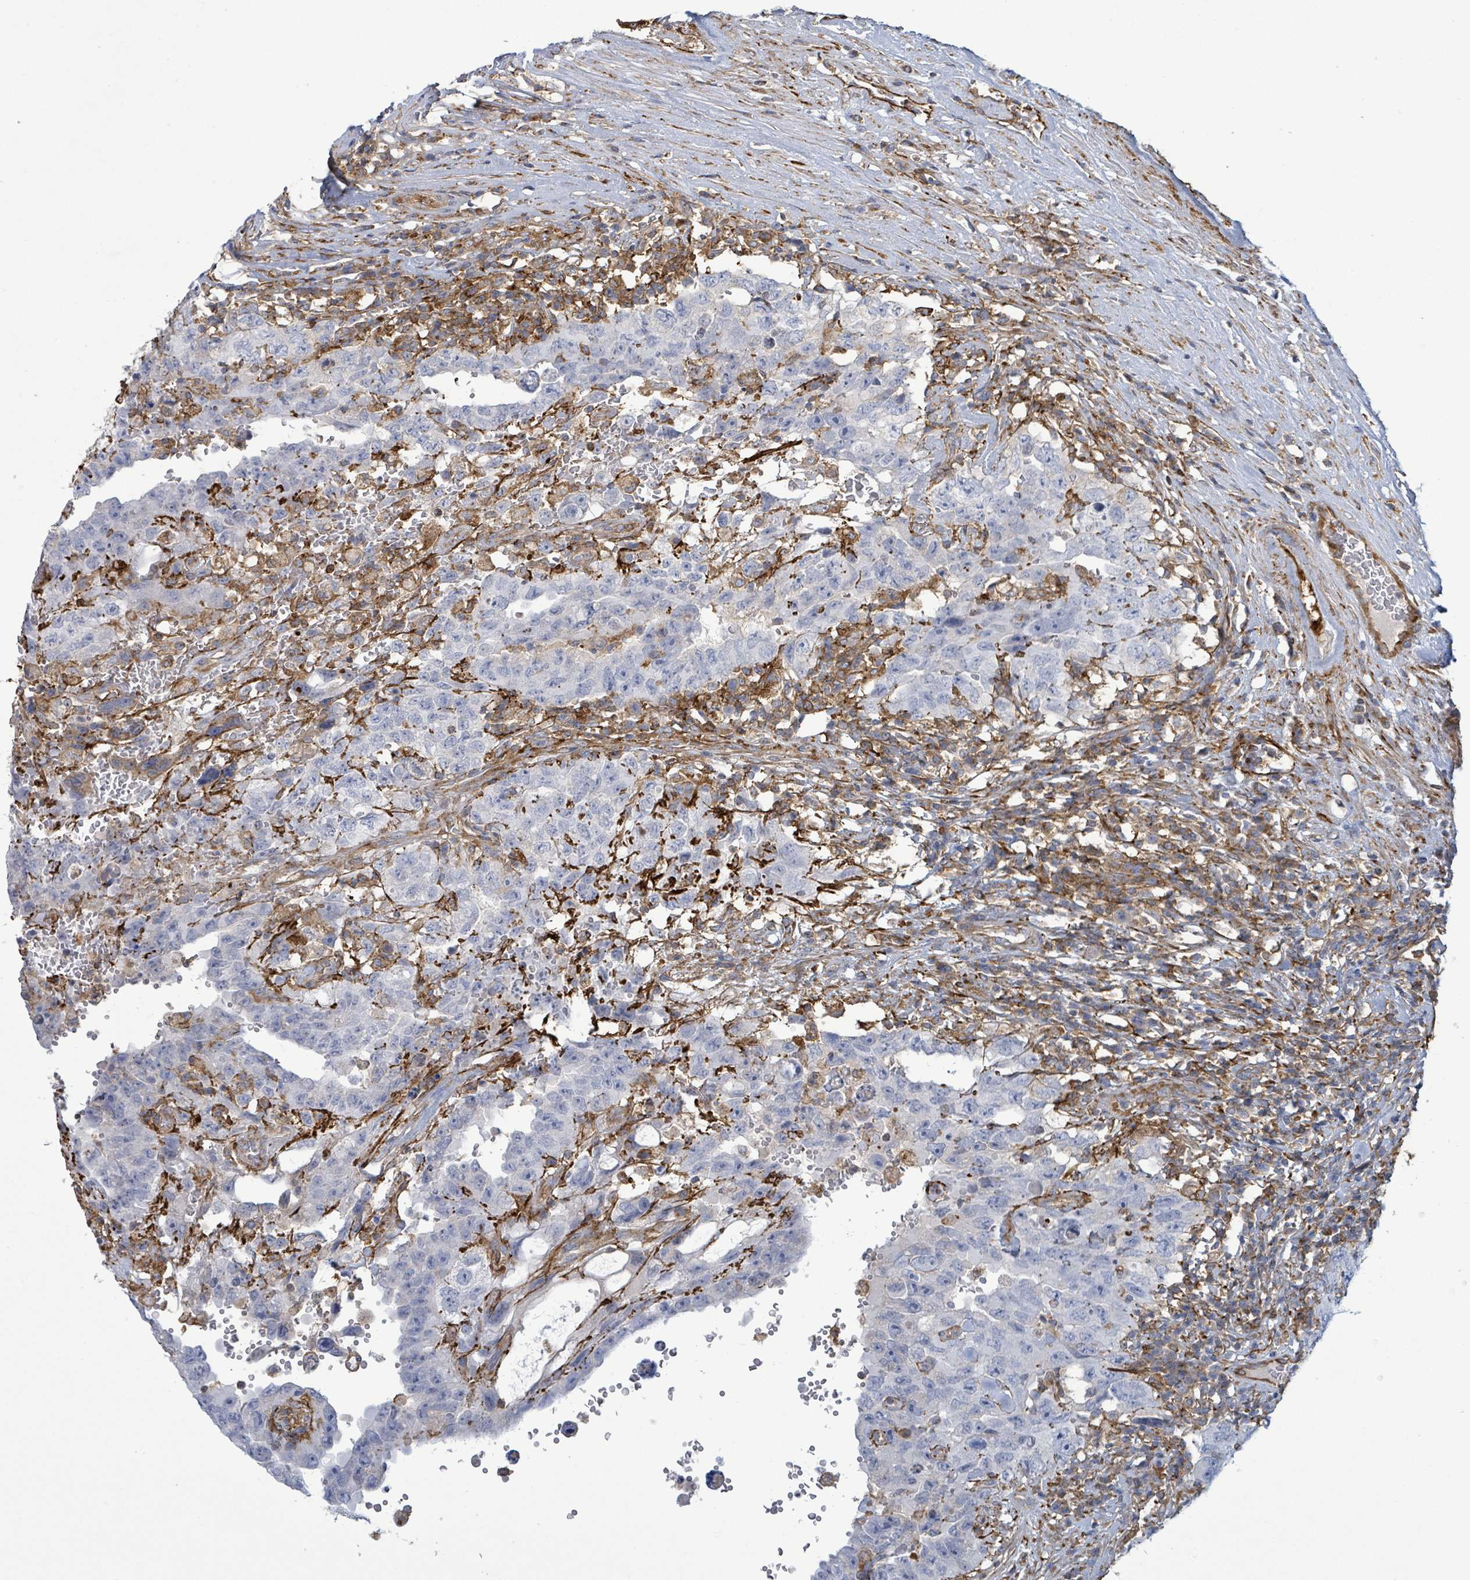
{"staining": {"intensity": "negative", "quantity": "none", "location": "none"}, "tissue": "testis cancer", "cell_type": "Tumor cells", "image_type": "cancer", "snomed": [{"axis": "morphology", "description": "Carcinoma, Embryonal, NOS"}, {"axis": "topography", "description": "Testis"}], "caption": "Human testis embryonal carcinoma stained for a protein using immunohistochemistry (IHC) reveals no positivity in tumor cells.", "gene": "EGFL7", "patient": {"sex": "male", "age": 26}}